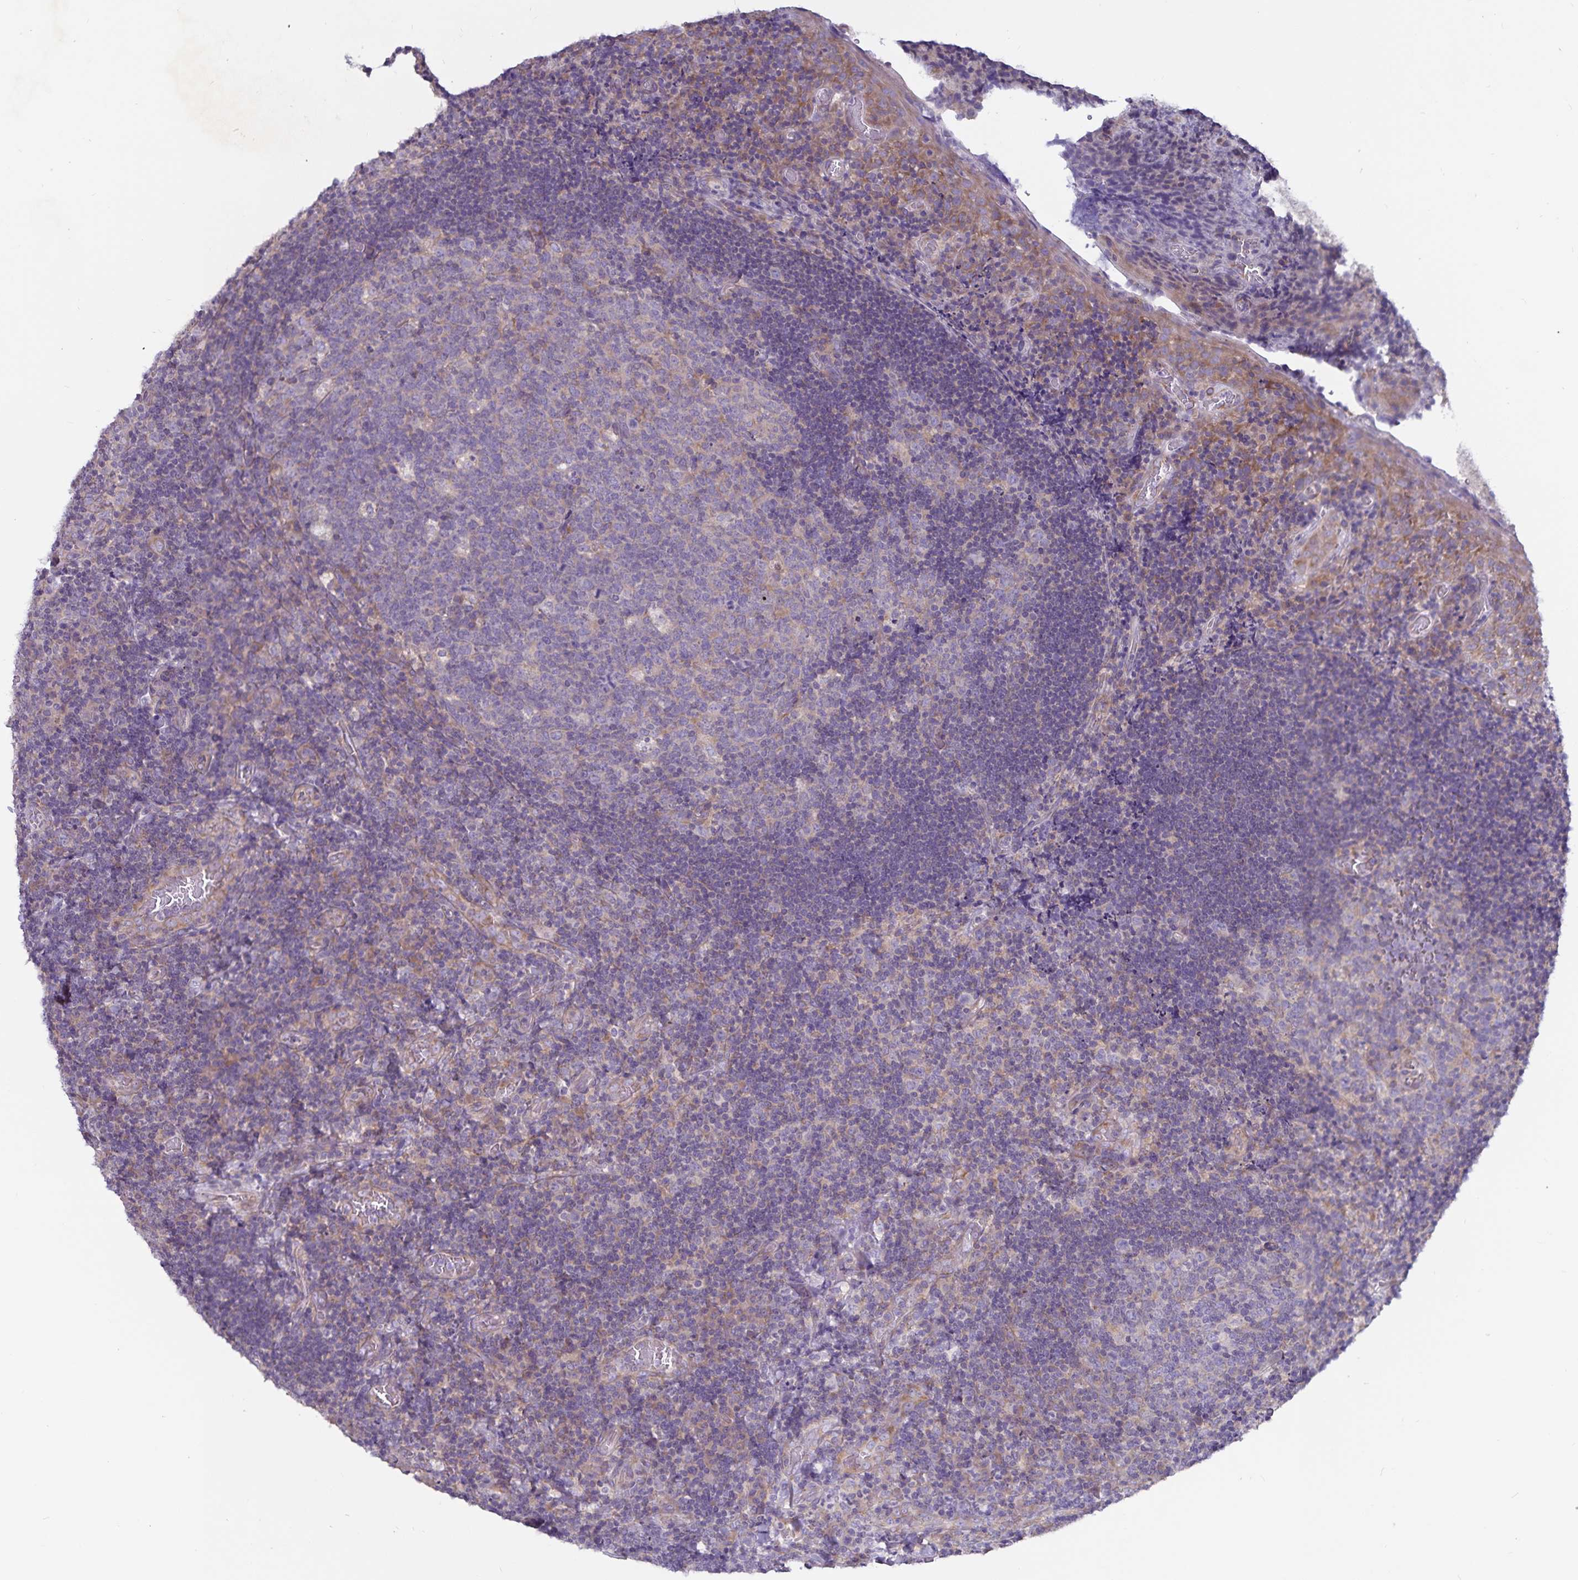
{"staining": {"intensity": "weak", "quantity": "<25%", "location": "cytoplasmic/membranous"}, "tissue": "tonsil", "cell_type": "Germinal center cells", "image_type": "normal", "snomed": [{"axis": "morphology", "description": "Normal tissue, NOS"}, {"axis": "topography", "description": "Tonsil"}], "caption": "IHC of unremarkable human tonsil displays no staining in germinal center cells.", "gene": "FAM120A", "patient": {"sex": "male", "age": 17}}